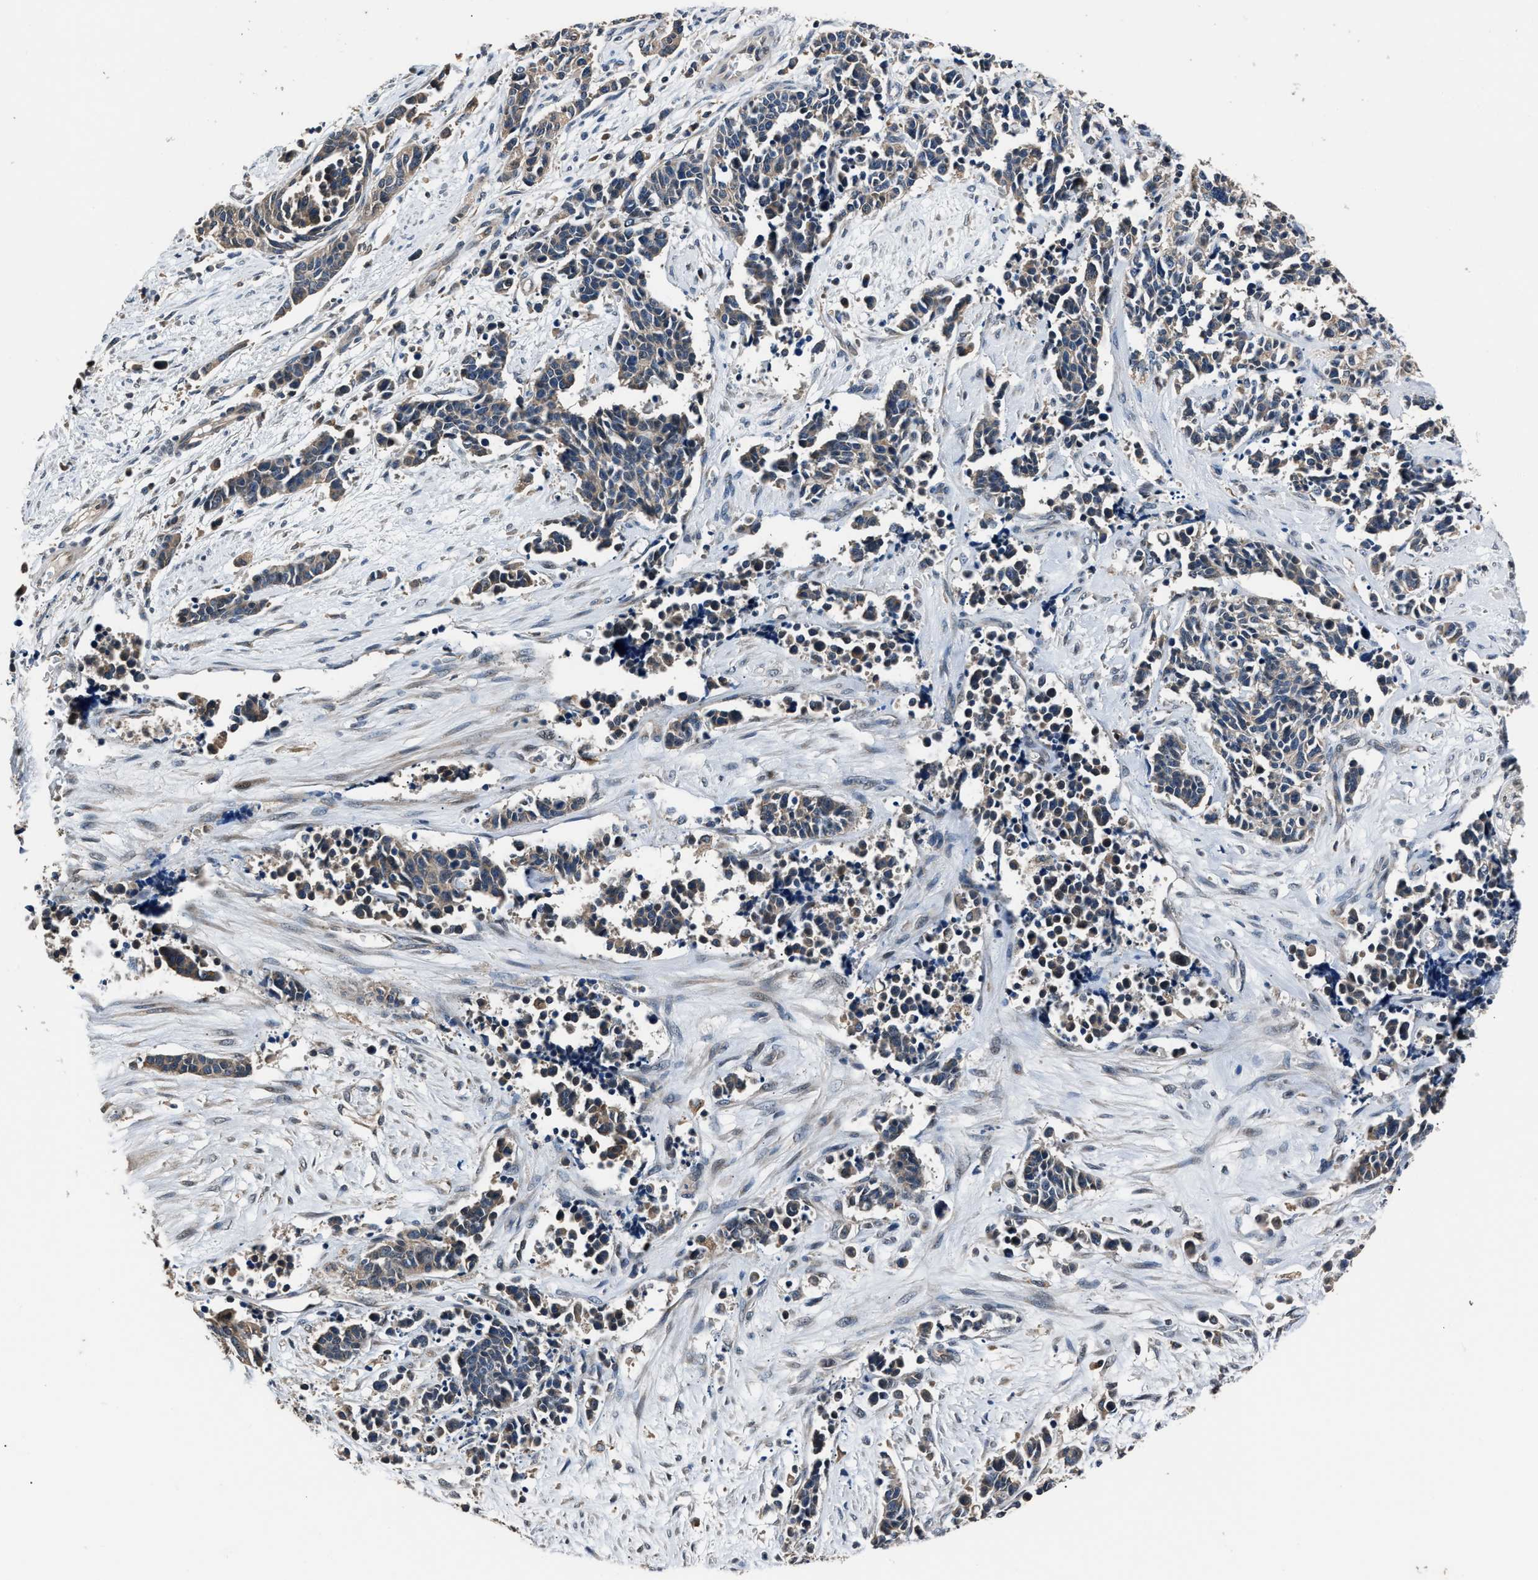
{"staining": {"intensity": "weak", "quantity": "25%-75%", "location": "cytoplasmic/membranous"}, "tissue": "cervical cancer", "cell_type": "Tumor cells", "image_type": "cancer", "snomed": [{"axis": "morphology", "description": "Squamous cell carcinoma, NOS"}, {"axis": "topography", "description": "Cervix"}], "caption": "IHC micrograph of neoplastic tissue: squamous cell carcinoma (cervical) stained using immunohistochemistry exhibits low levels of weak protein expression localized specifically in the cytoplasmic/membranous of tumor cells, appearing as a cytoplasmic/membranous brown color.", "gene": "TNRC18", "patient": {"sex": "female", "age": 35}}